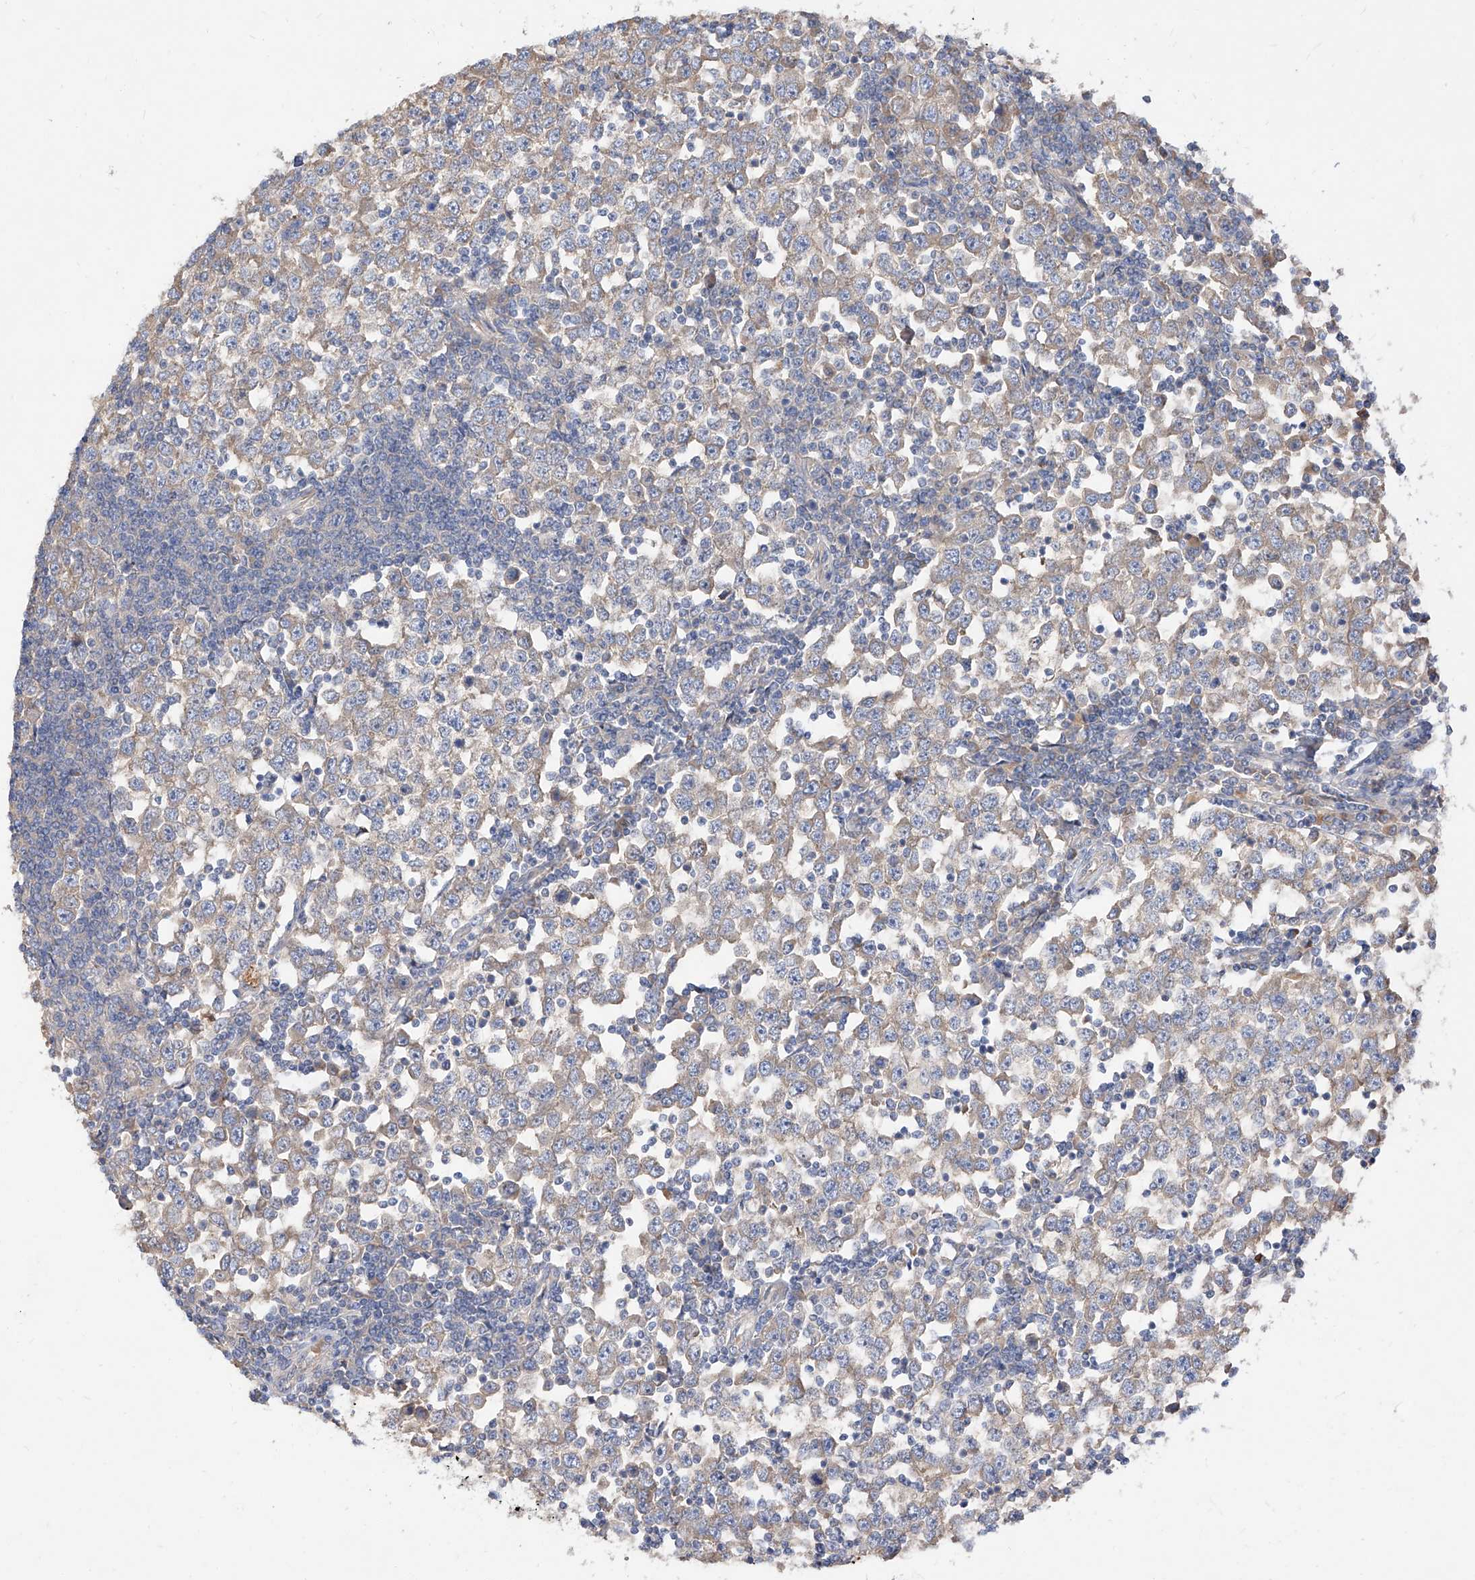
{"staining": {"intensity": "weak", "quantity": "25%-75%", "location": "cytoplasmic/membranous"}, "tissue": "testis cancer", "cell_type": "Tumor cells", "image_type": "cancer", "snomed": [{"axis": "morphology", "description": "Seminoma, NOS"}, {"axis": "topography", "description": "Testis"}], "caption": "The image shows immunohistochemical staining of seminoma (testis). There is weak cytoplasmic/membranous expression is present in approximately 25%-75% of tumor cells.", "gene": "DIRAS3", "patient": {"sex": "male", "age": 65}}